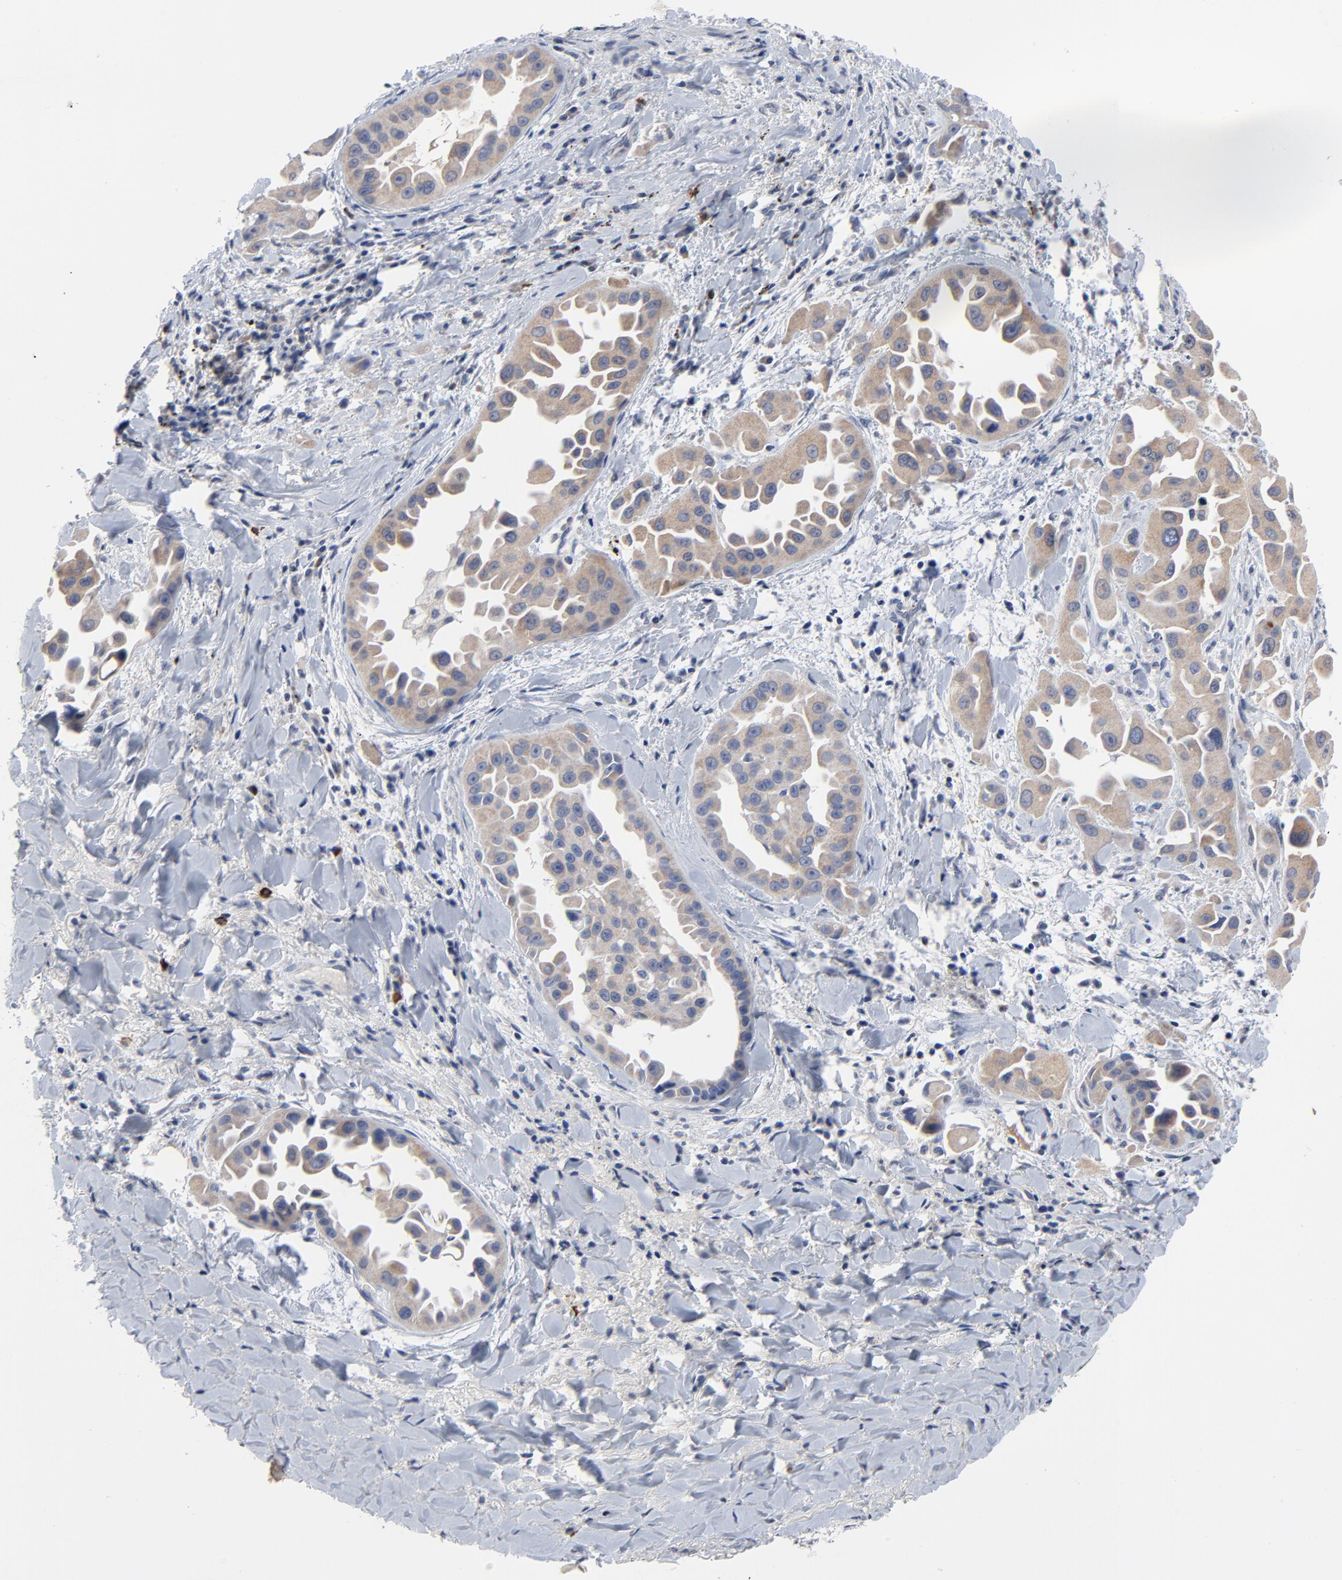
{"staining": {"intensity": "weak", "quantity": ">75%", "location": "cytoplasmic/membranous"}, "tissue": "lung cancer", "cell_type": "Tumor cells", "image_type": "cancer", "snomed": [{"axis": "morphology", "description": "Normal tissue, NOS"}, {"axis": "morphology", "description": "Adenocarcinoma, NOS"}, {"axis": "topography", "description": "Bronchus"}], "caption": "Adenocarcinoma (lung) was stained to show a protein in brown. There is low levels of weak cytoplasmic/membranous expression in approximately >75% of tumor cells.", "gene": "FBXL5", "patient": {"sex": "male", "age": 68}}